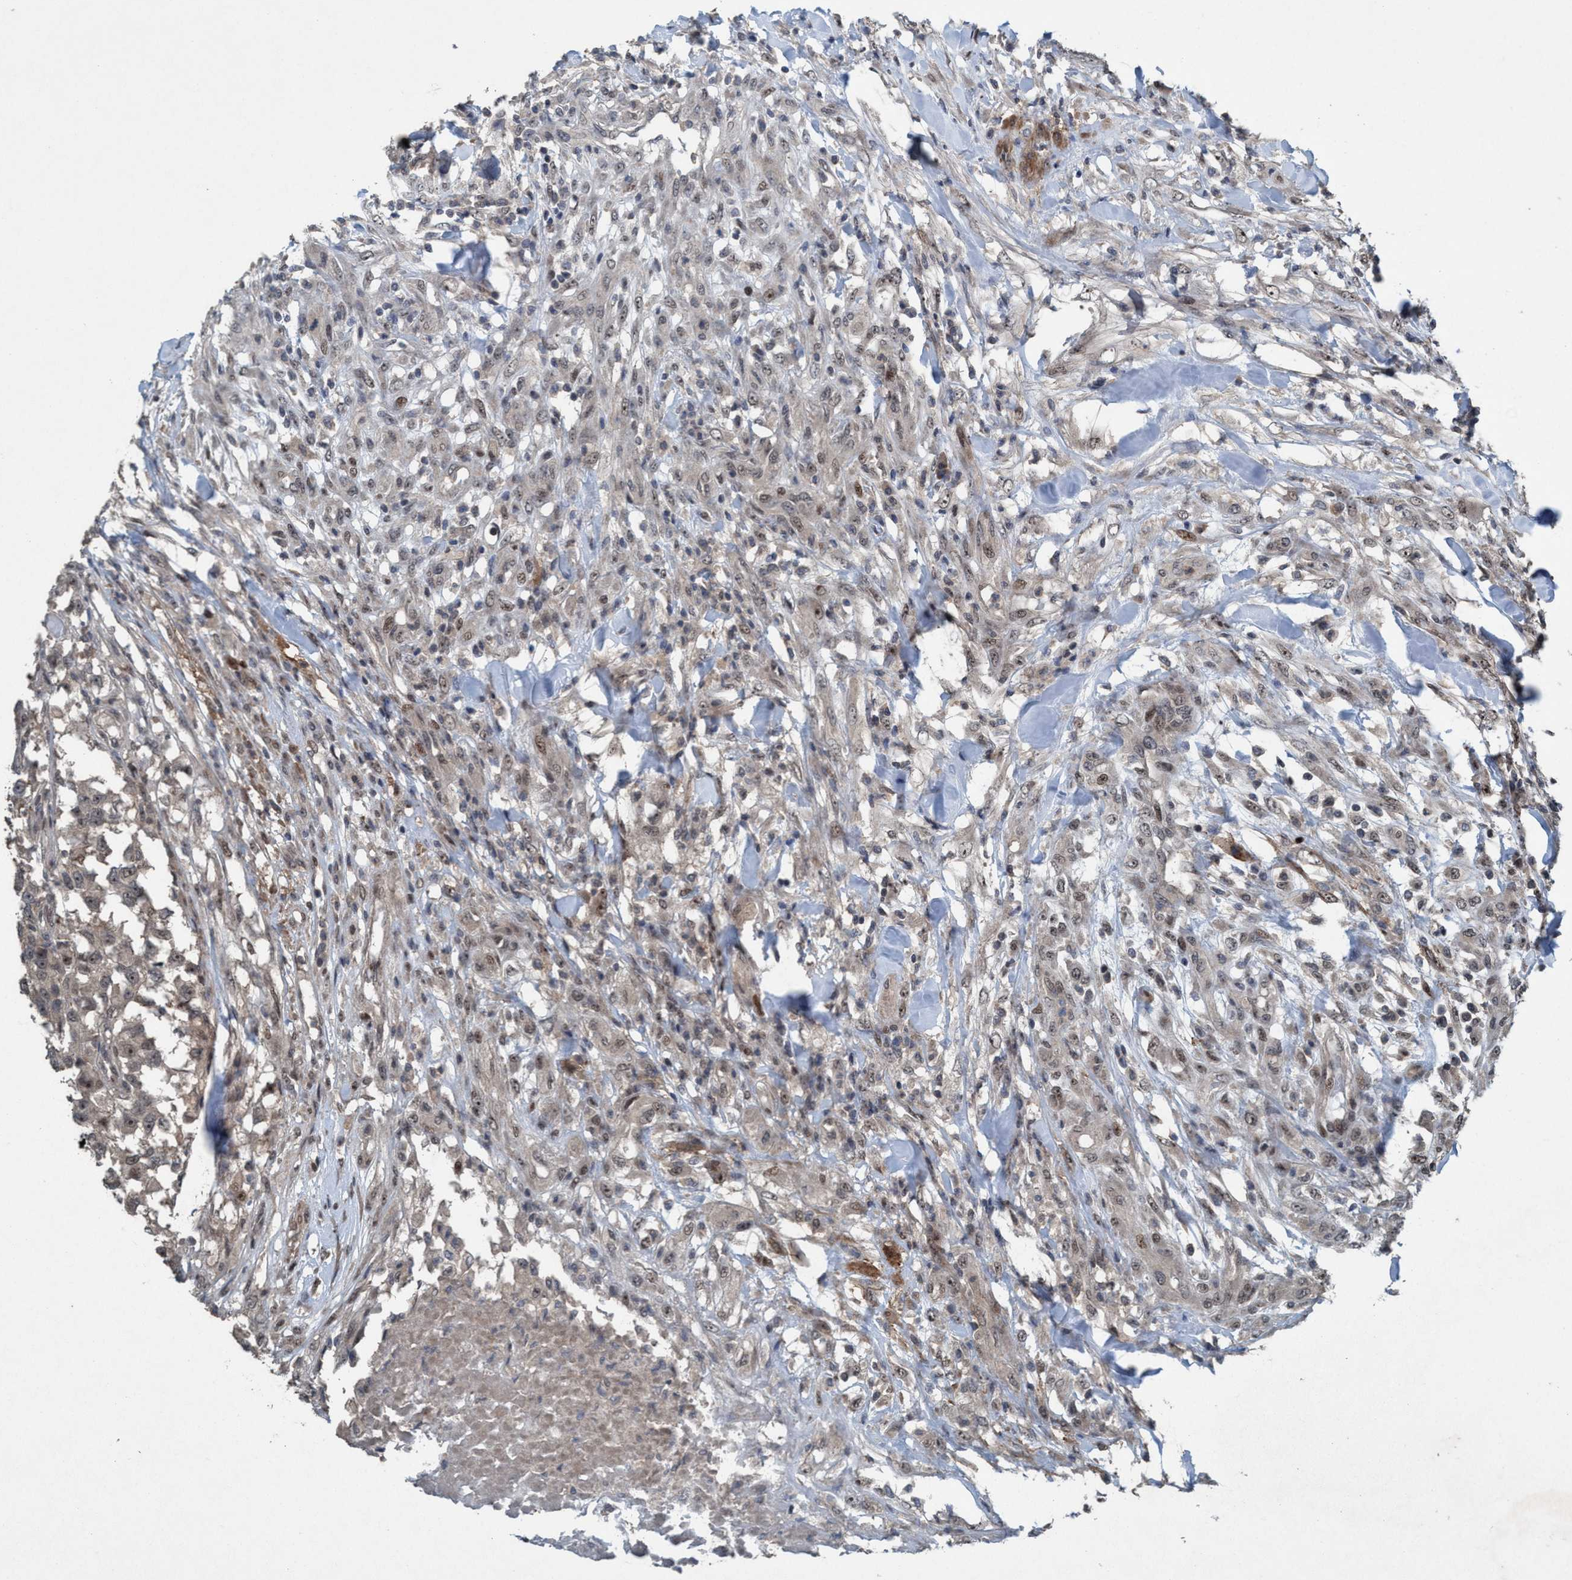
{"staining": {"intensity": "weak", "quantity": "25%-75%", "location": "nuclear"}, "tissue": "testis cancer", "cell_type": "Tumor cells", "image_type": "cancer", "snomed": [{"axis": "morphology", "description": "Seminoma, NOS"}, {"axis": "topography", "description": "Testis"}], "caption": "A brown stain shows weak nuclear expression of a protein in testis cancer tumor cells.", "gene": "NISCH", "patient": {"sex": "male", "age": 59}}